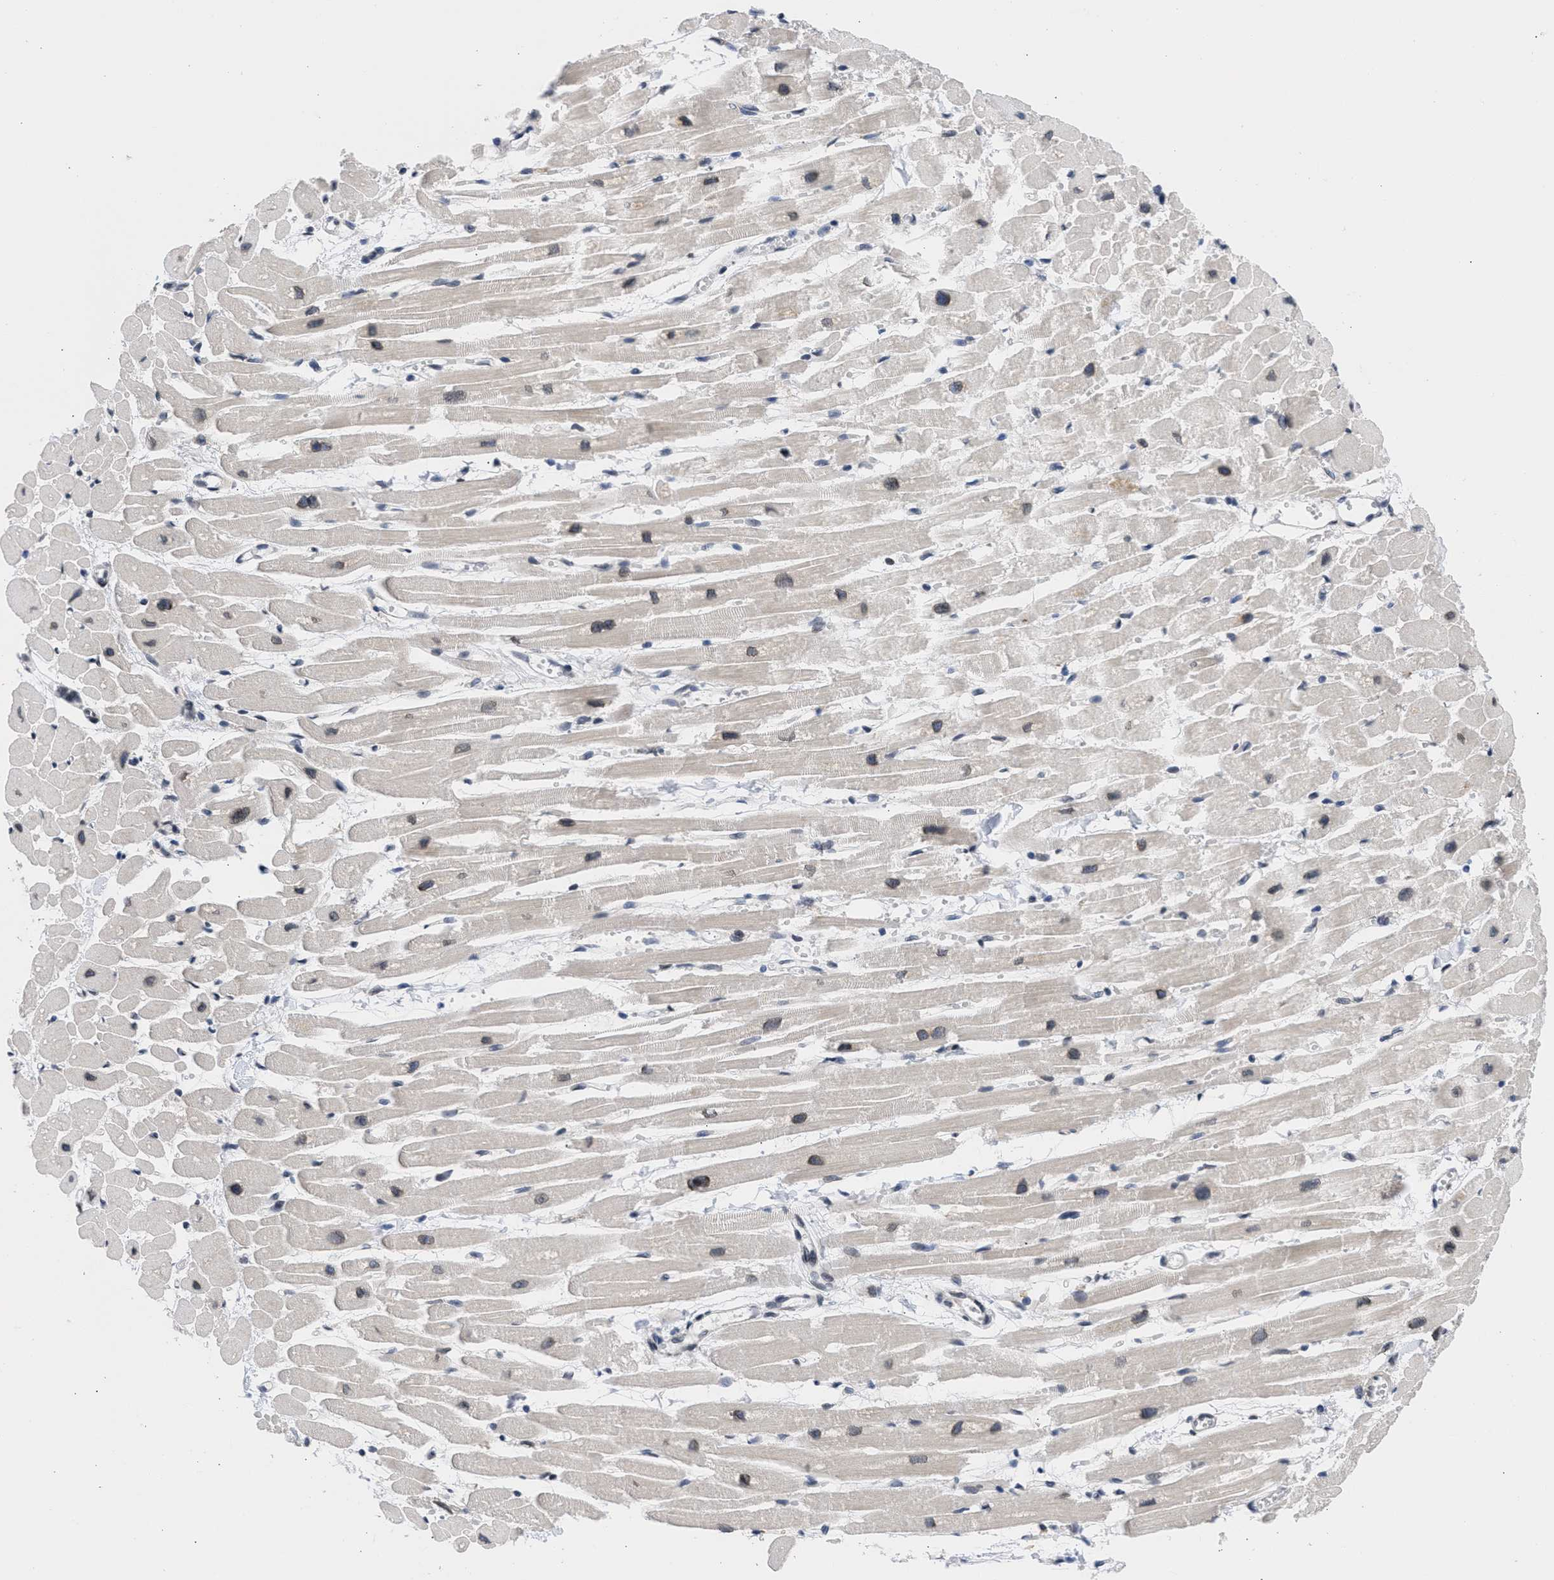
{"staining": {"intensity": "weak", "quantity": ">75%", "location": "cytoplasmic/membranous,nuclear"}, "tissue": "heart muscle", "cell_type": "Cardiomyocytes", "image_type": "normal", "snomed": [{"axis": "morphology", "description": "Normal tissue, NOS"}, {"axis": "topography", "description": "Heart"}], "caption": "Protein staining of unremarkable heart muscle shows weak cytoplasmic/membranous,nuclear staining in about >75% of cardiomyocytes.", "gene": "NUP35", "patient": {"sex": "female", "age": 54}}